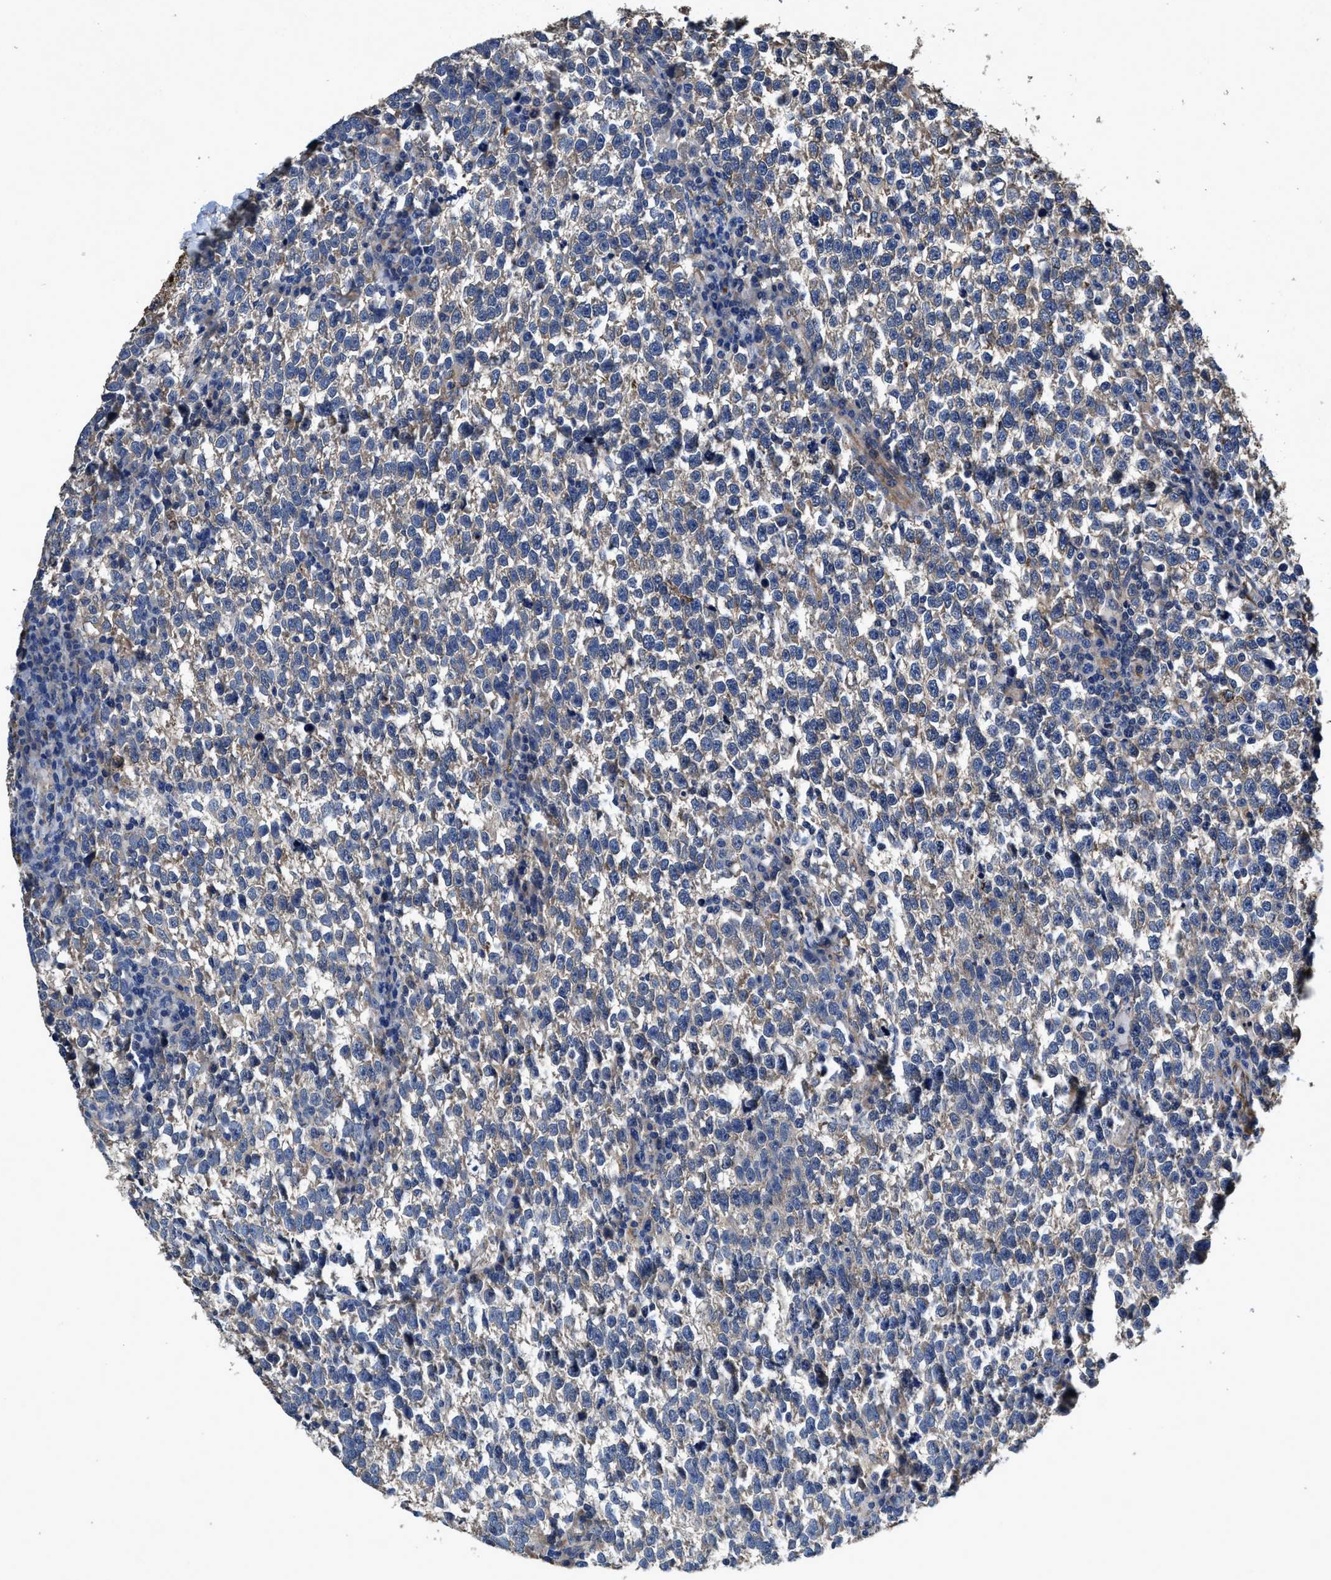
{"staining": {"intensity": "weak", "quantity": ">75%", "location": "cytoplasmic/membranous"}, "tissue": "testis cancer", "cell_type": "Tumor cells", "image_type": "cancer", "snomed": [{"axis": "morphology", "description": "Normal tissue, NOS"}, {"axis": "morphology", "description": "Seminoma, NOS"}, {"axis": "topography", "description": "Testis"}], "caption": "DAB (3,3'-diaminobenzidine) immunohistochemical staining of testis seminoma reveals weak cytoplasmic/membranous protein positivity in about >75% of tumor cells.", "gene": "IDNK", "patient": {"sex": "male", "age": 43}}